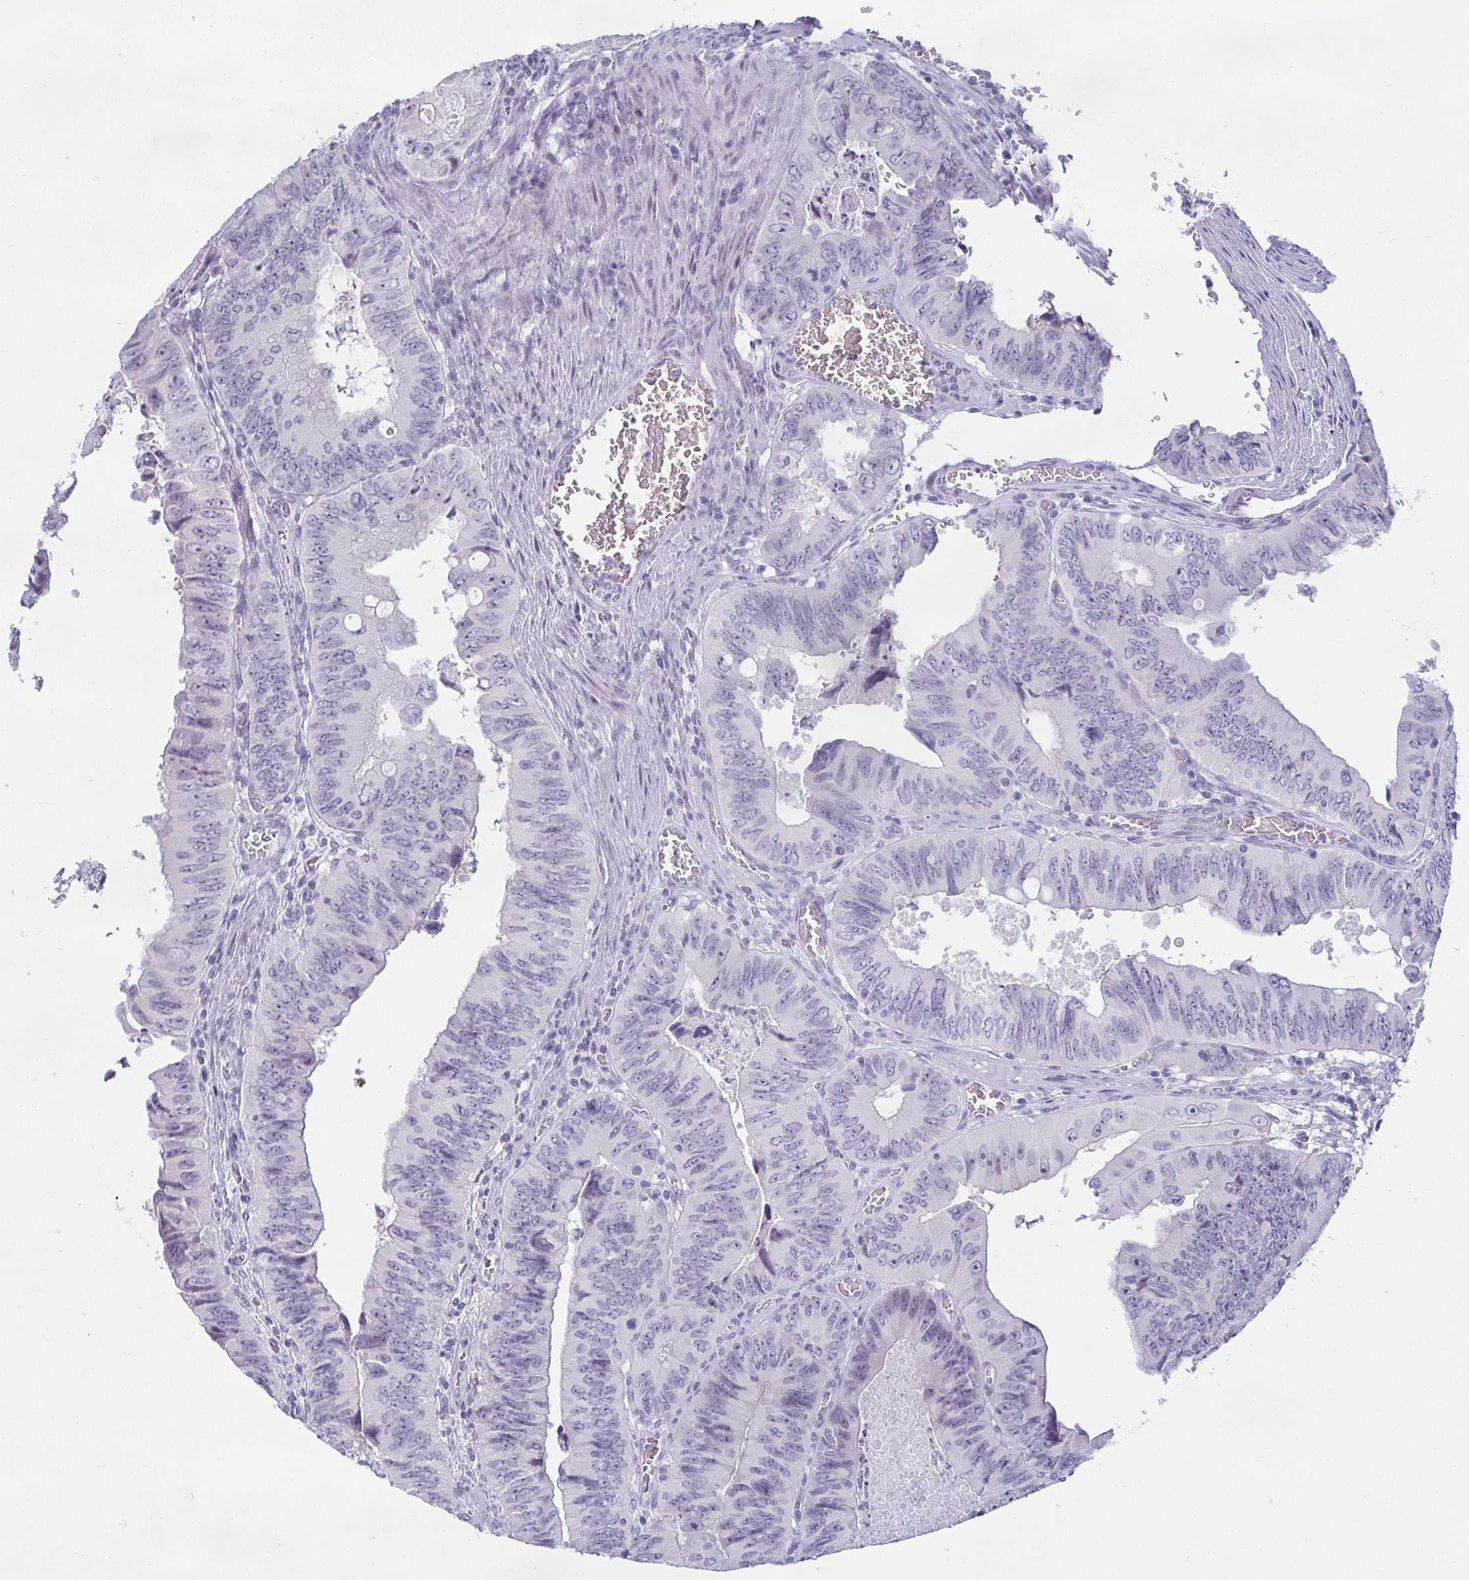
{"staining": {"intensity": "negative", "quantity": "none", "location": "none"}, "tissue": "colorectal cancer", "cell_type": "Tumor cells", "image_type": "cancer", "snomed": [{"axis": "morphology", "description": "Adenocarcinoma, NOS"}, {"axis": "topography", "description": "Colon"}], "caption": "Tumor cells are negative for brown protein staining in colorectal cancer (adenocarcinoma).", "gene": "CR2", "patient": {"sex": "female", "age": 84}}